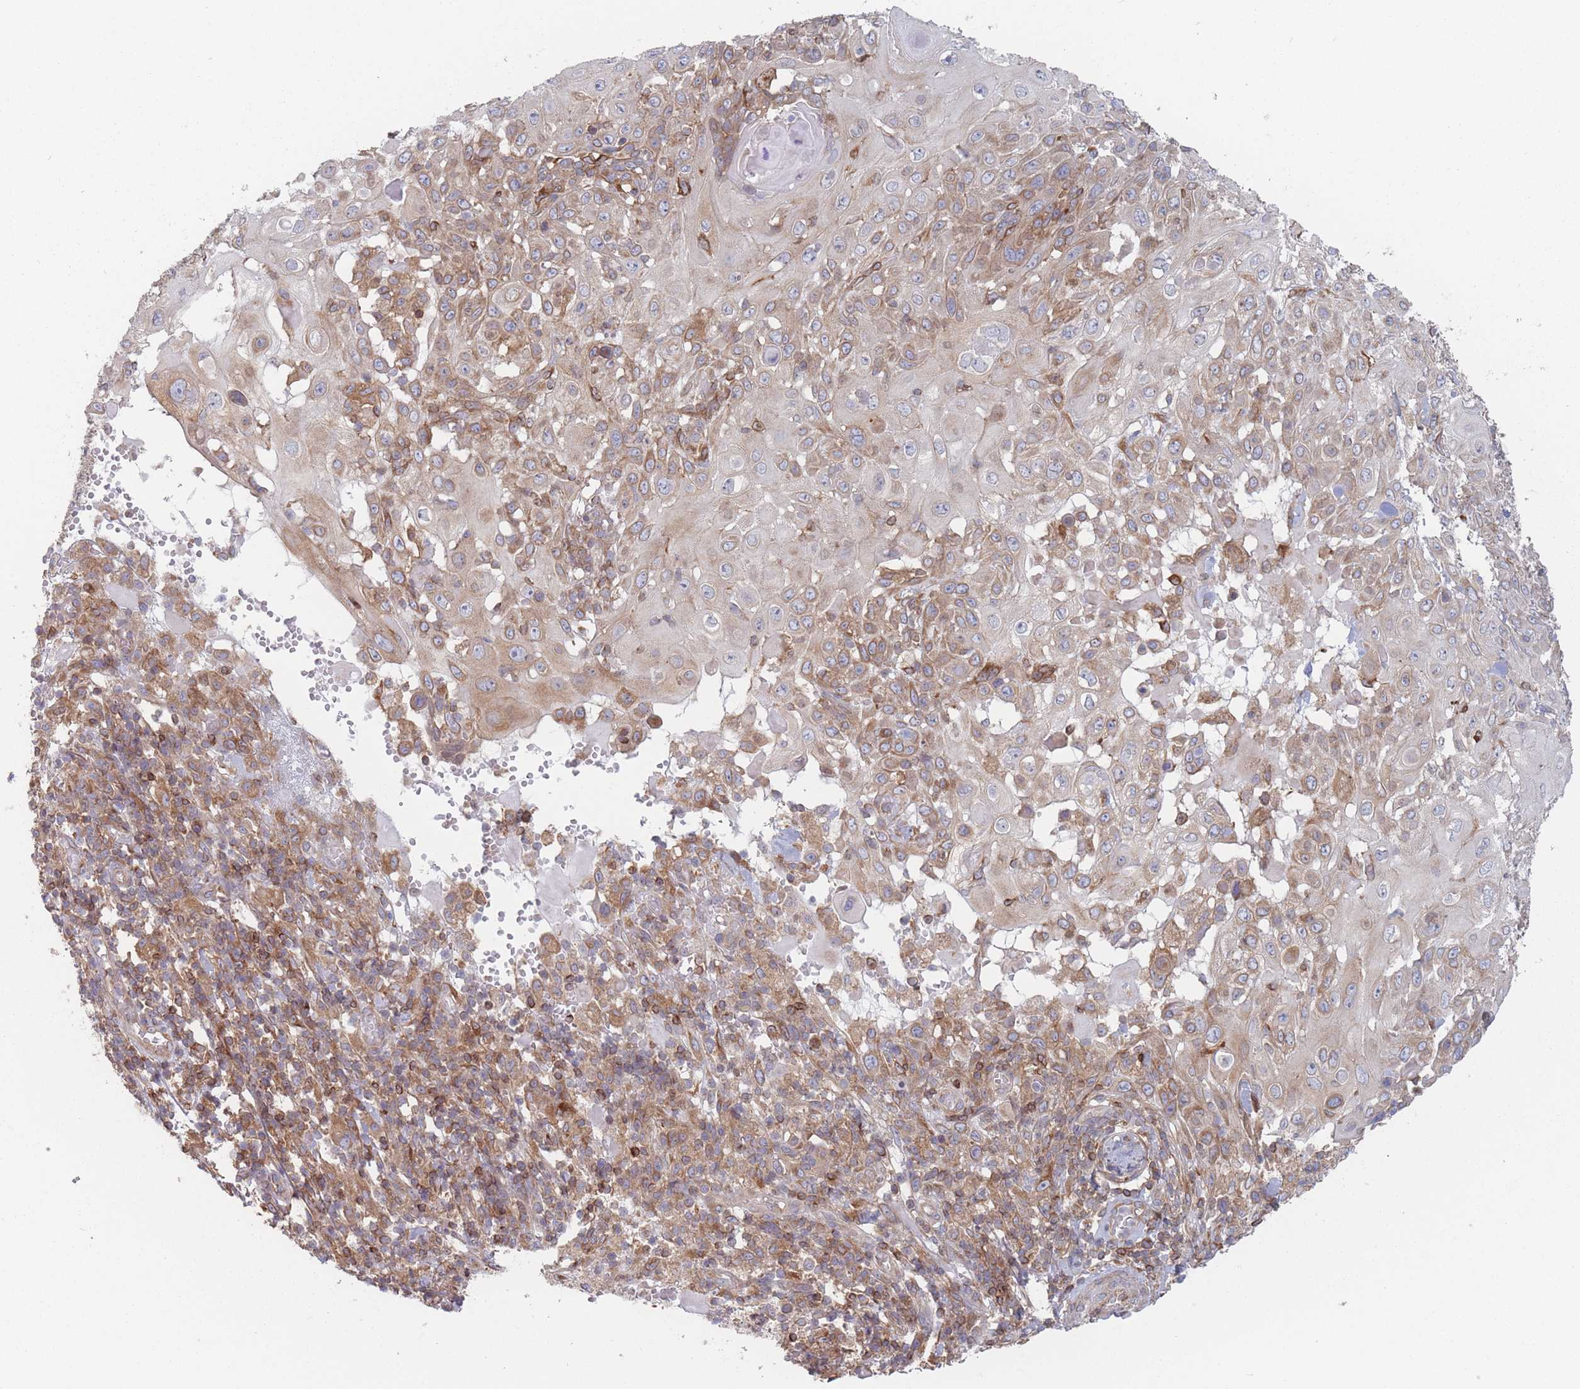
{"staining": {"intensity": "moderate", "quantity": "<25%", "location": "cytoplasmic/membranous"}, "tissue": "skin cancer", "cell_type": "Tumor cells", "image_type": "cancer", "snomed": [{"axis": "morphology", "description": "Normal tissue, NOS"}, {"axis": "morphology", "description": "Squamous cell carcinoma, NOS"}, {"axis": "topography", "description": "Skin"}, {"axis": "topography", "description": "Cartilage tissue"}], "caption": "Protein staining of skin cancer tissue reveals moderate cytoplasmic/membranous staining in about <25% of tumor cells. The protein is stained brown, and the nuclei are stained in blue (DAB IHC with brightfield microscopy, high magnification).", "gene": "KDSR", "patient": {"sex": "female", "age": 79}}